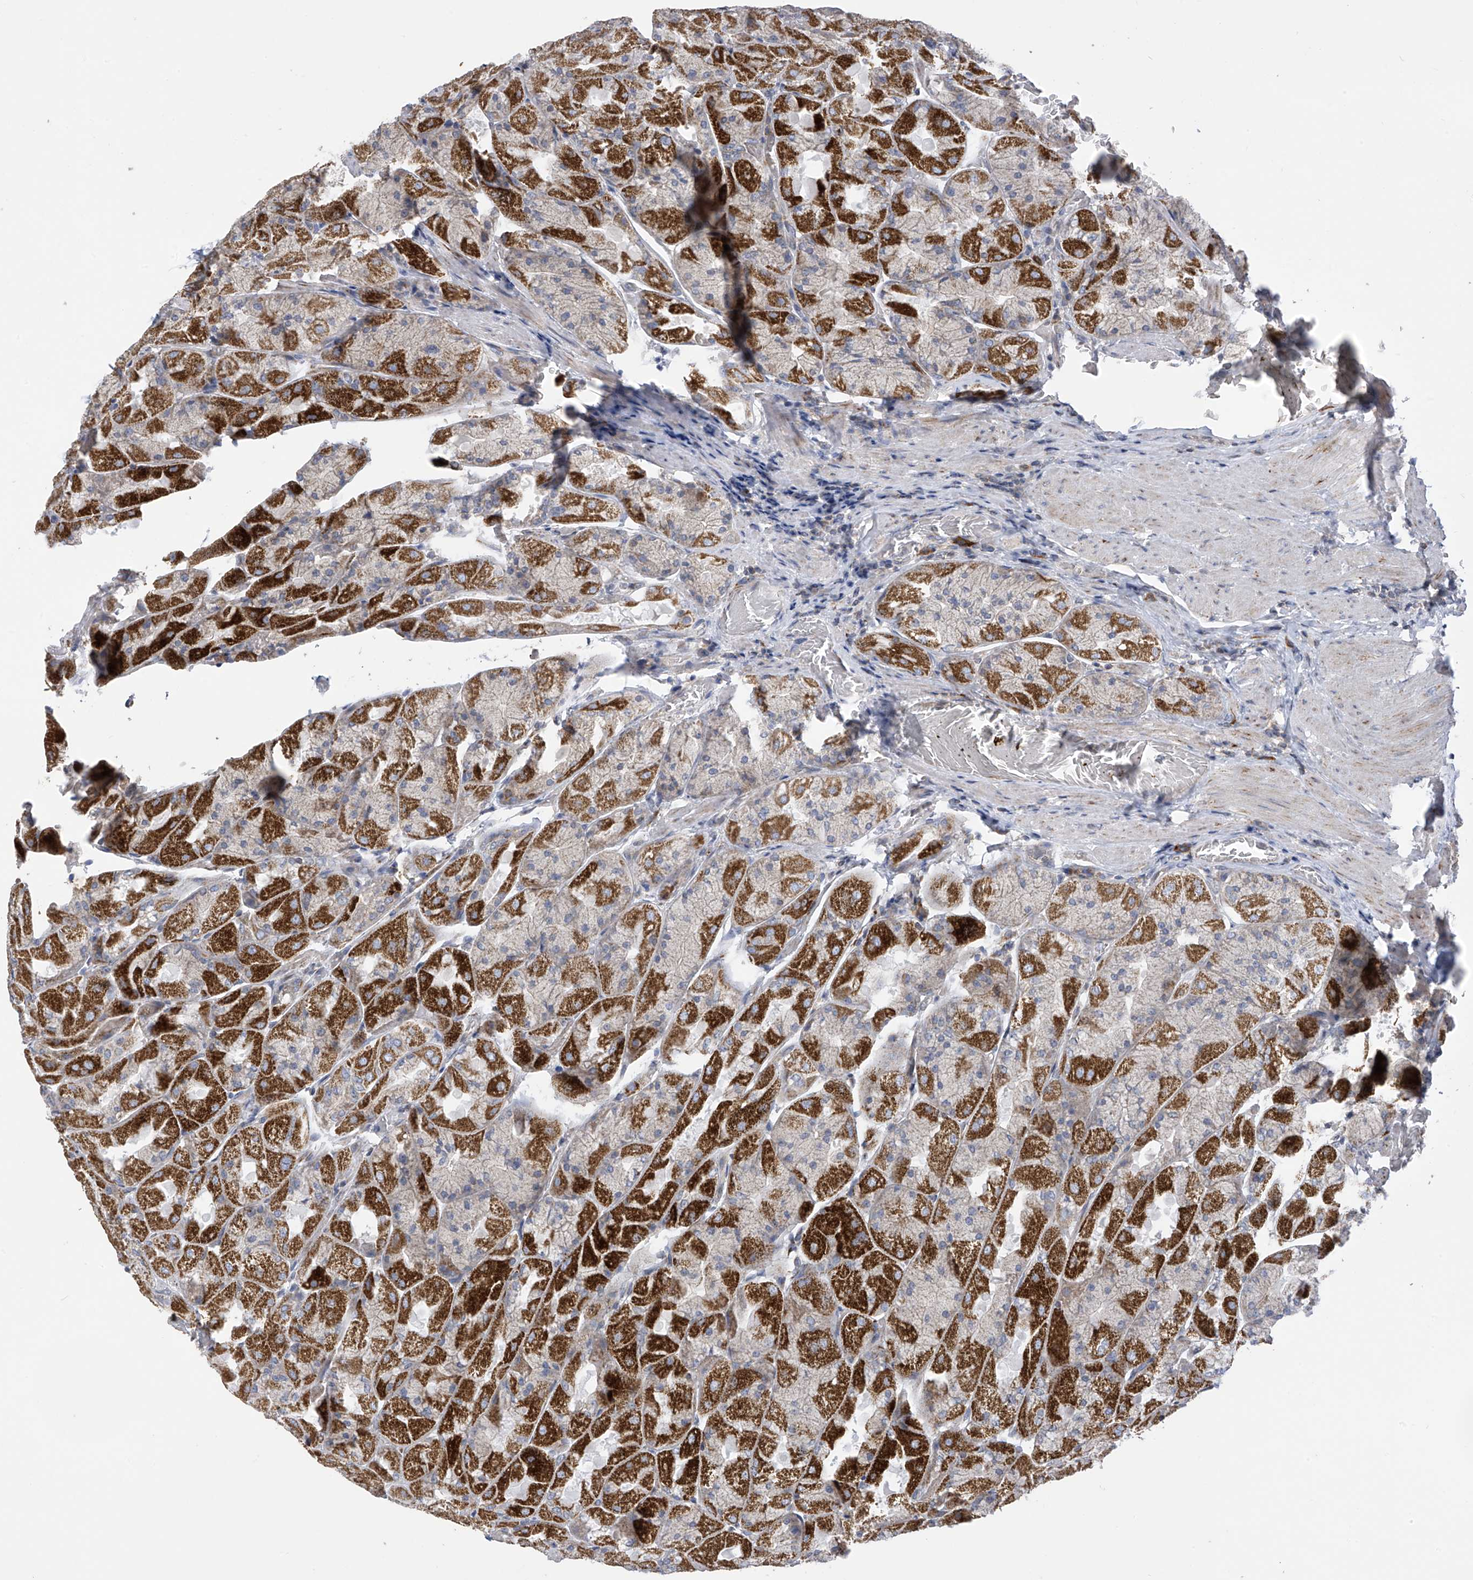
{"staining": {"intensity": "strong", "quantity": "25%-75%", "location": "cytoplasmic/membranous"}, "tissue": "stomach", "cell_type": "Glandular cells", "image_type": "normal", "snomed": [{"axis": "morphology", "description": "Normal tissue, NOS"}, {"axis": "topography", "description": "Stomach"}], "caption": "Protein expression by immunohistochemistry displays strong cytoplasmic/membranous staining in approximately 25%-75% of glandular cells in benign stomach.", "gene": "SLCO4A1", "patient": {"sex": "female", "age": 61}}